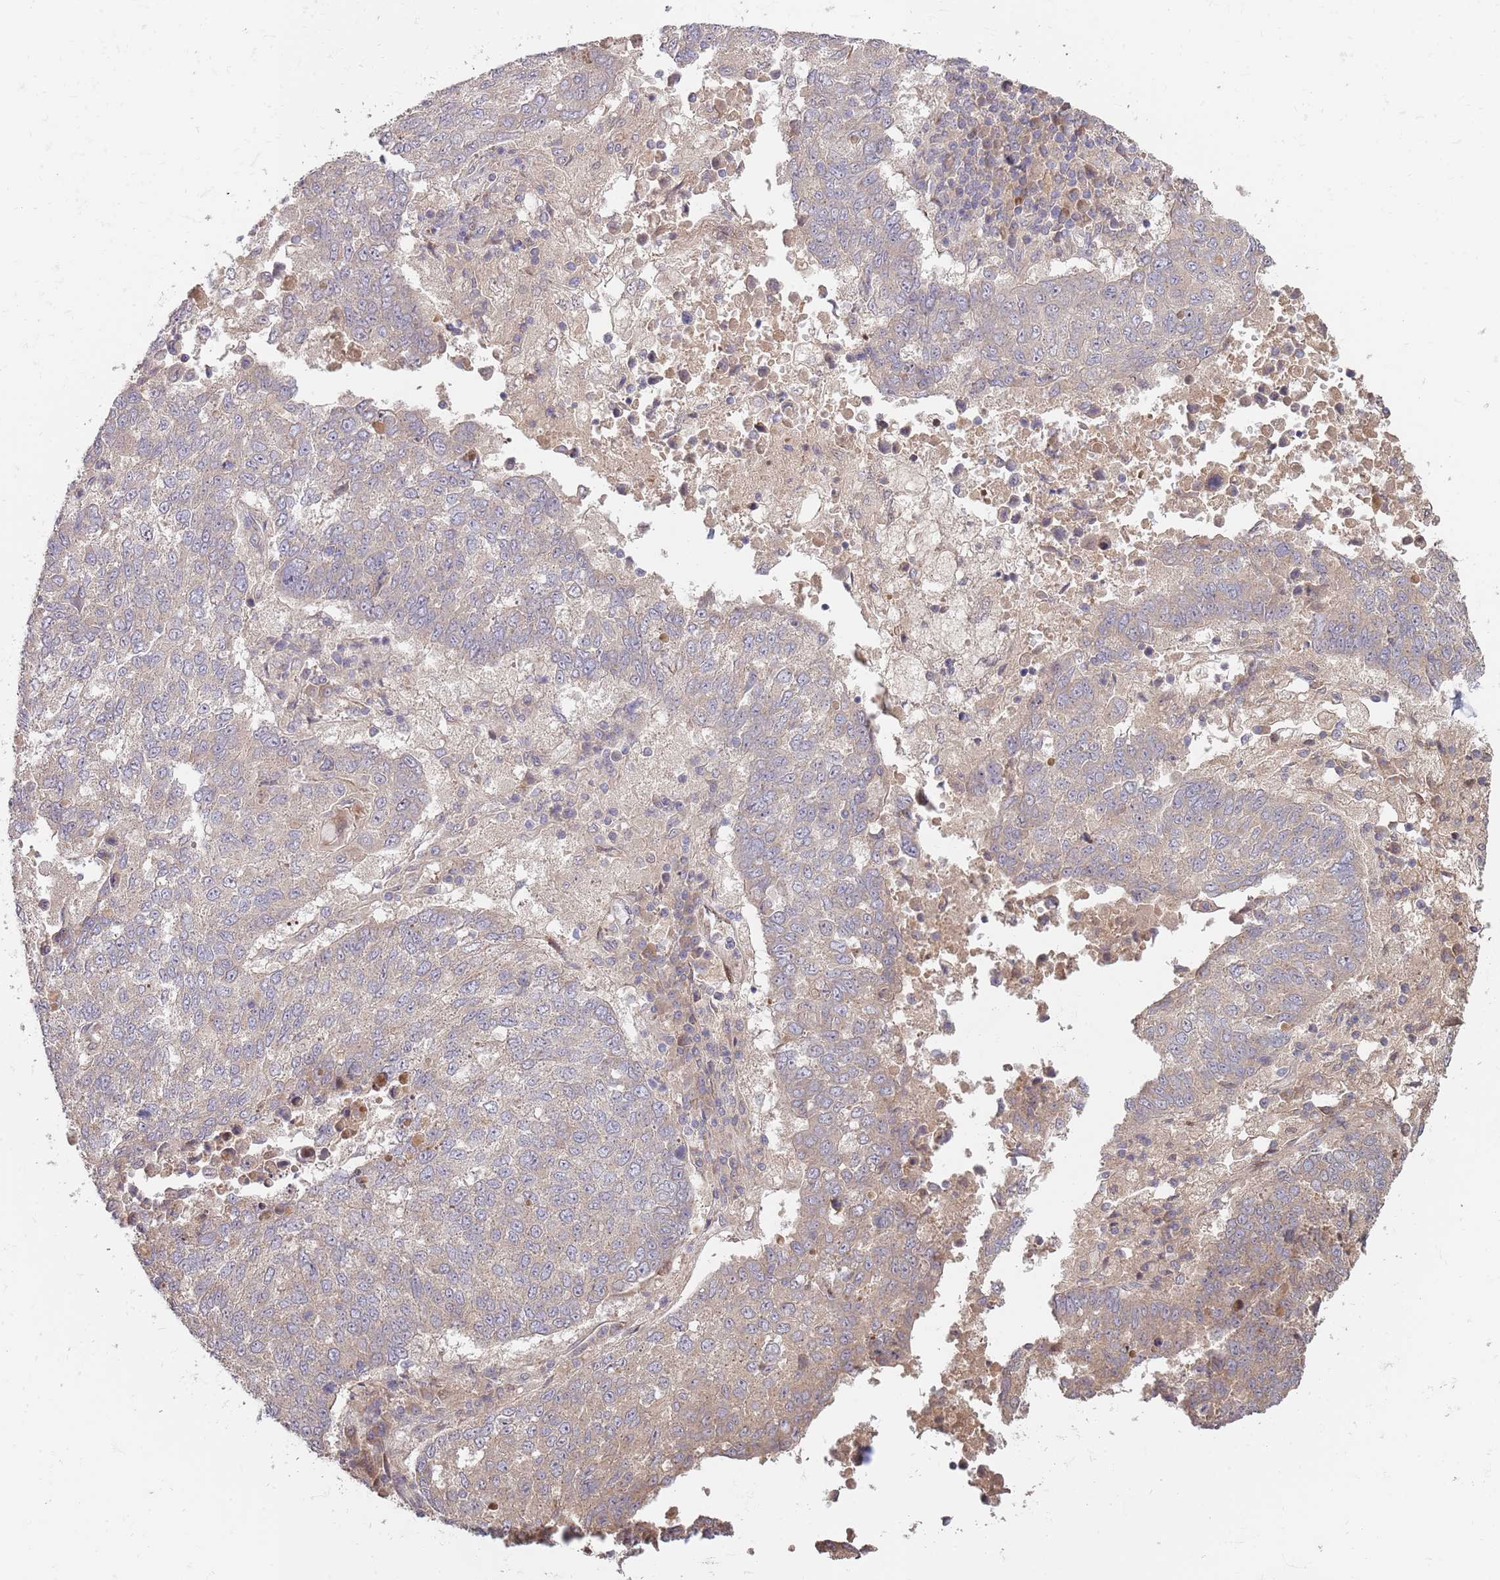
{"staining": {"intensity": "weak", "quantity": "<25%", "location": "cytoplasmic/membranous"}, "tissue": "lung cancer", "cell_type": "Tumor cells", "image_type": "cancer", "snomed": [{"axis": "morphology", "description": "Squamous cell carcinoma, NOS"}, {"axis": "topography", "description": "Lung"}], "caption": "The IHC photomicrograph has no significant positivity in tumor cells of lung cancer (squamous cell carcinoma) tissue.", "gene": "SYNDIG1L", "patient": {"sex": "male", "age": 73}}